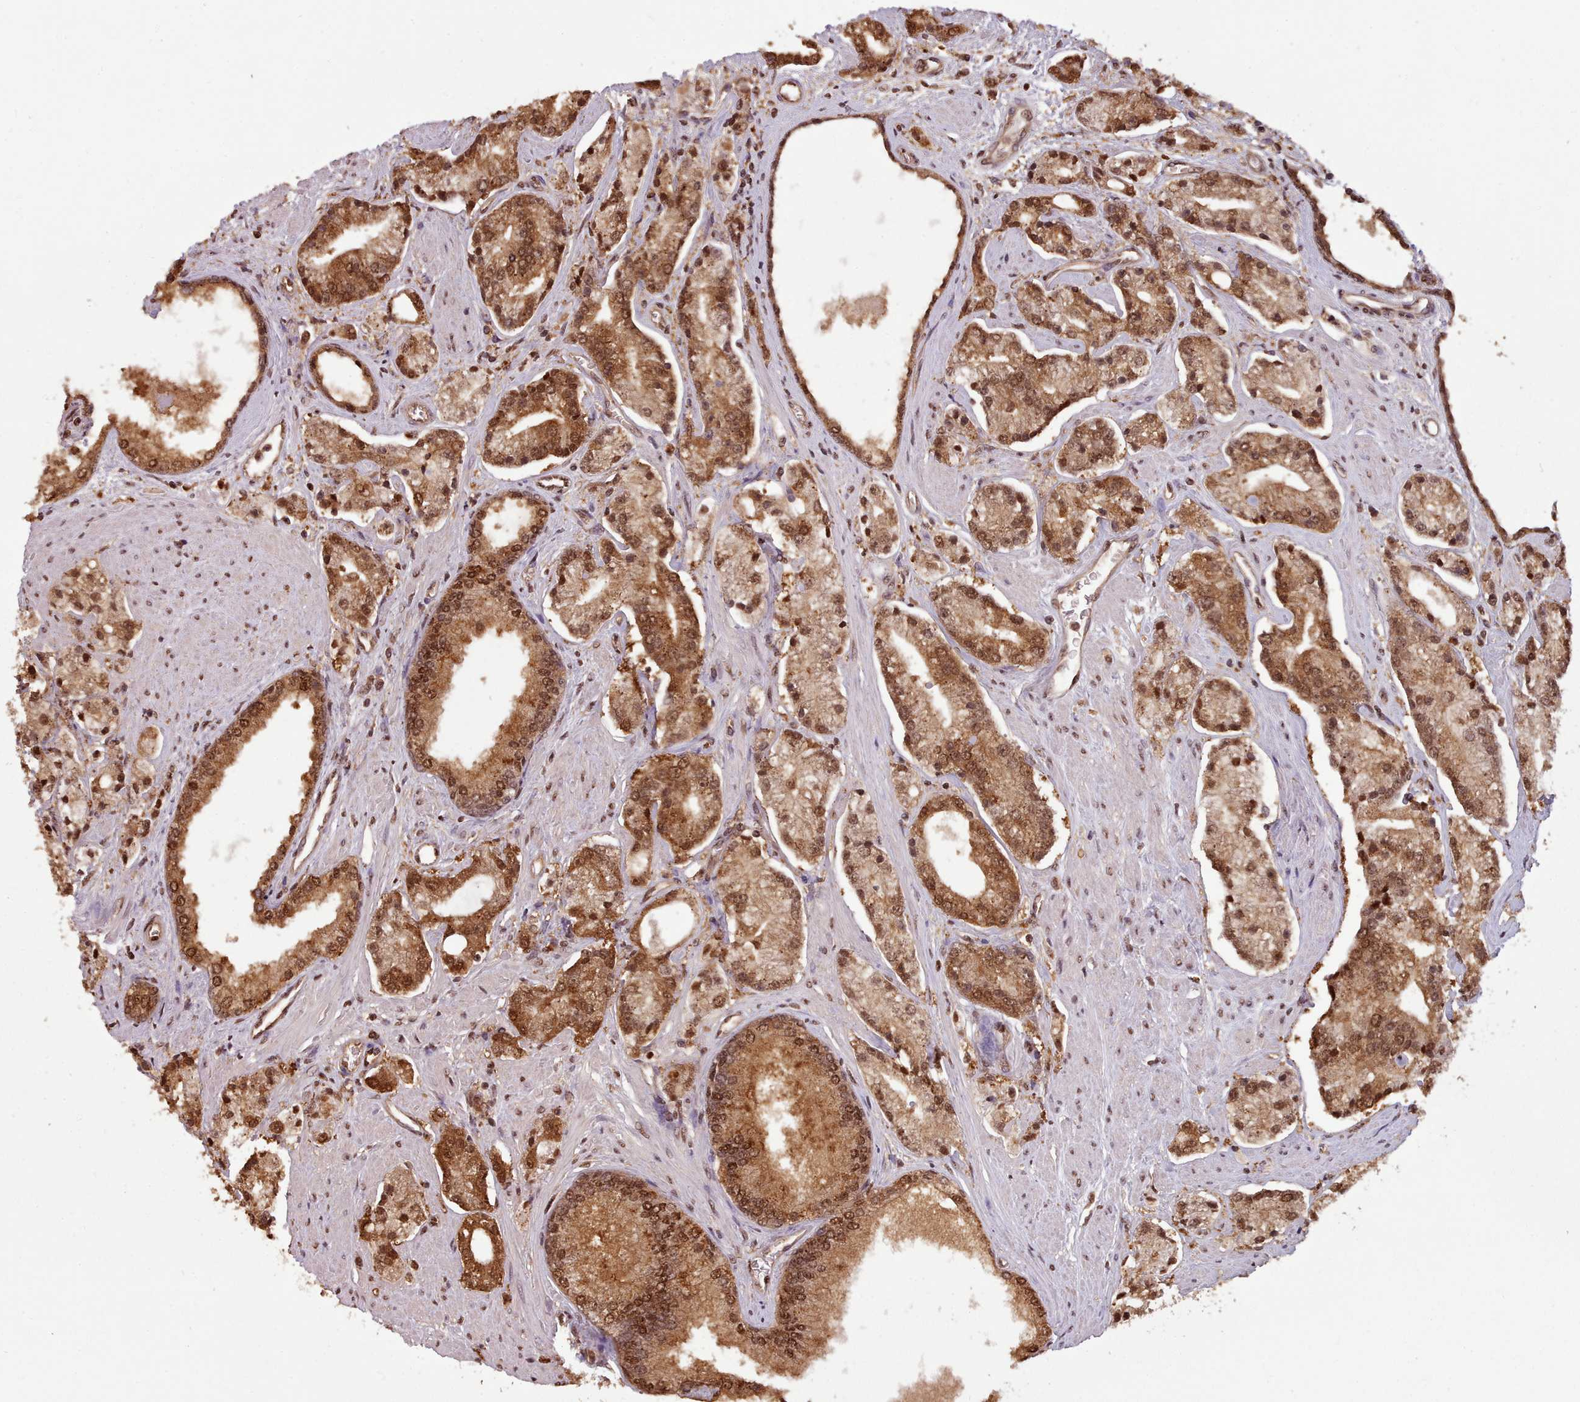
{"staining": {"intensity": "strong", "quantity": ">75%", "location": "cytoplasmic/membranous,nuclear"}, "tissue": "prostate cancer", "cell_type": "Tumor cells", "image_type": "cancer", "snomed": [{"axis": "morphology", "description": "Adenocarcinoma, High grade"}, {"axis": "topography", "description": "Prostate"}], "caption": "The immunohistochemical stain labels strong cytoplasmic/membranous and nuclear positivity in tumor cells of prostate high-grade adenocarcinoma tissue.", "gene": "RPS27A", "patient": {"sex": "male", "age": 67}}